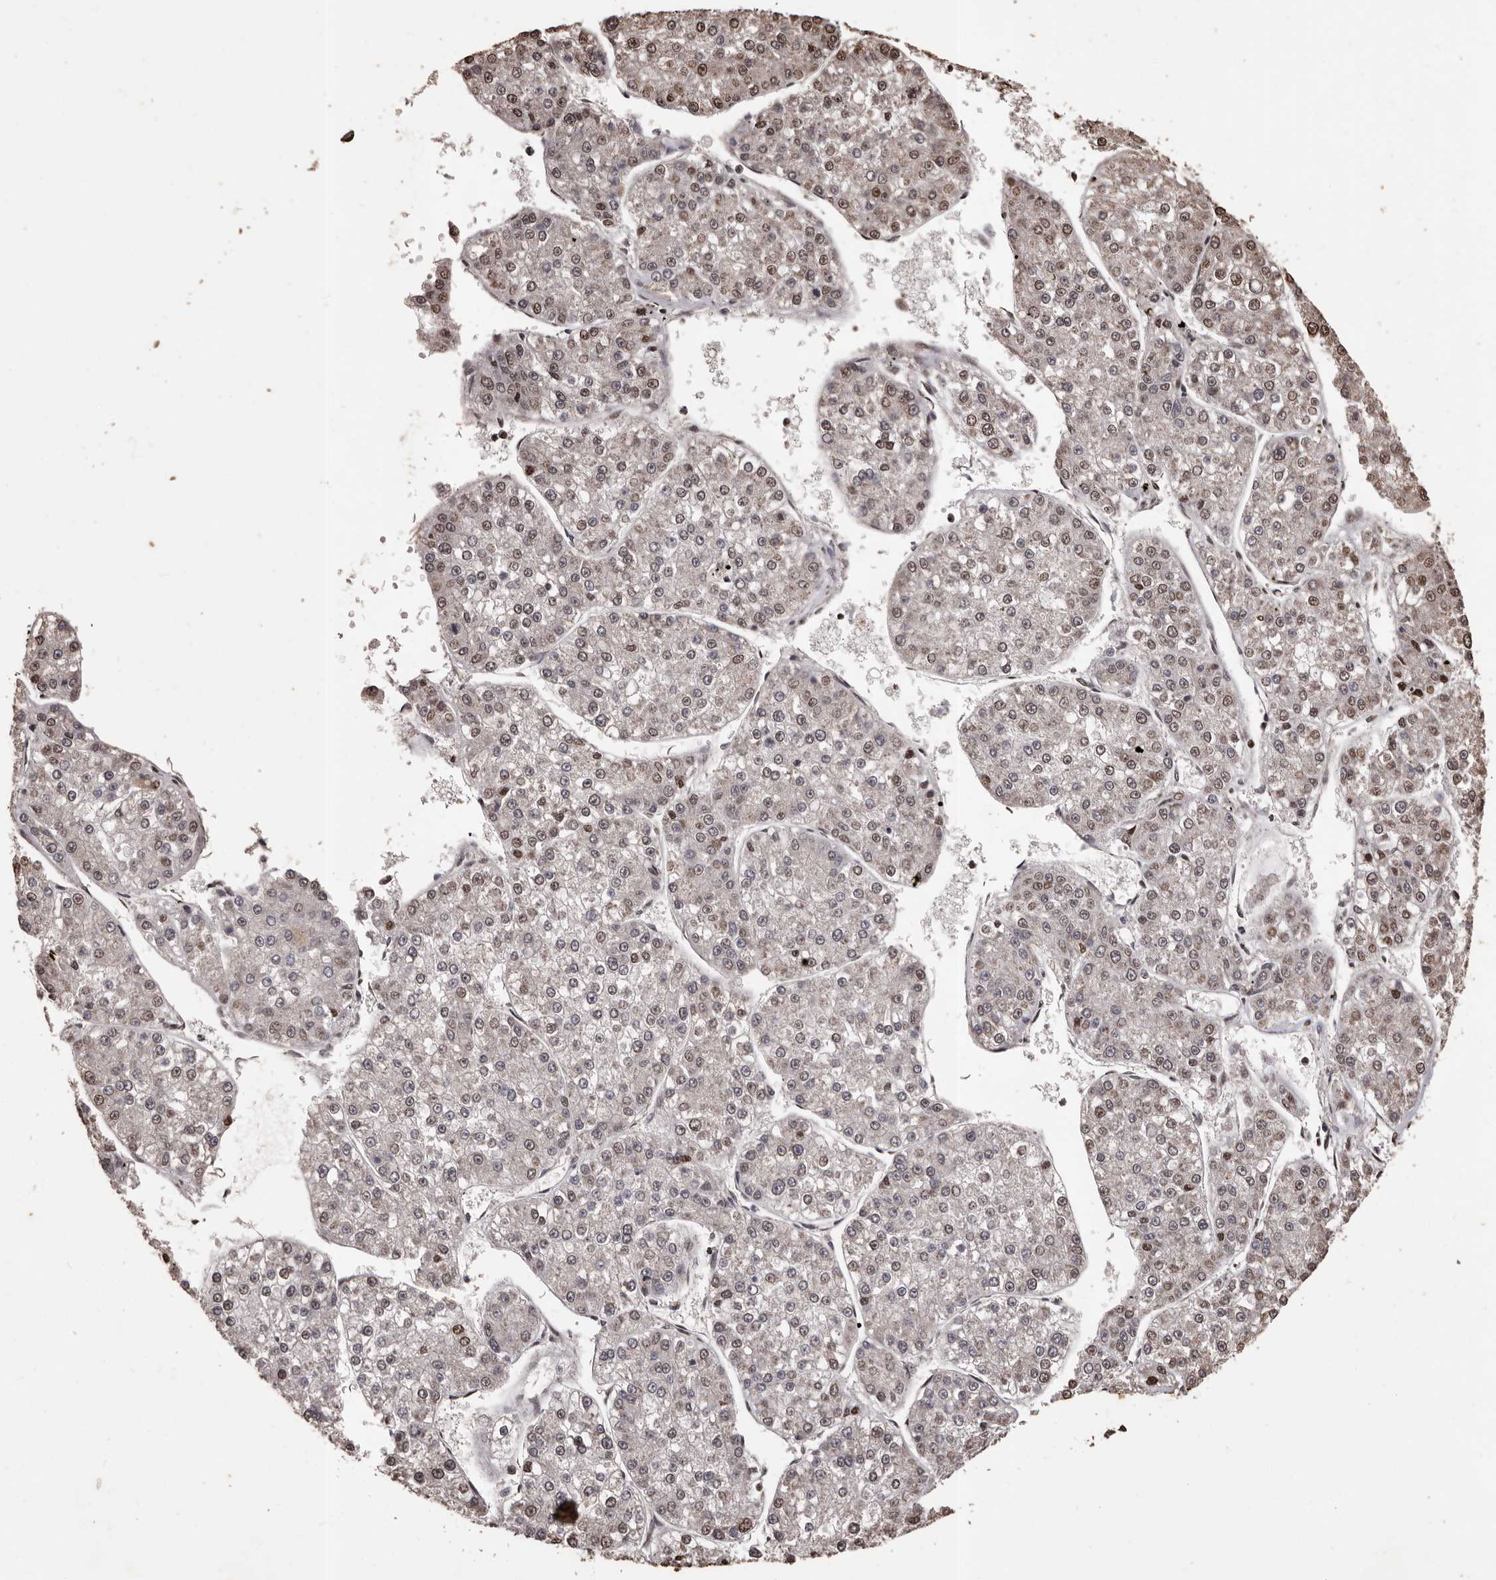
{"staining": {"intensity": "moderate", "quantity": ">75%", "location": "nuclear"}, "tissue": "liver cancer", "cell_type": "Tumor cells", "image_type": "cancer", "snomed": [{"axis": "morphology", "description": "Carcinoma, Hepatocellular, NOS"}, {"axis": "topography", "description": "Liver"}], "caption": "This is an image of immunohistochemistry staining of hepatocellular carcinoma (liver), which shows moderate expression in the nuclear of tumor cells.", "gene": "NAV1", "patient": {"sex": "female", "age": 73}}